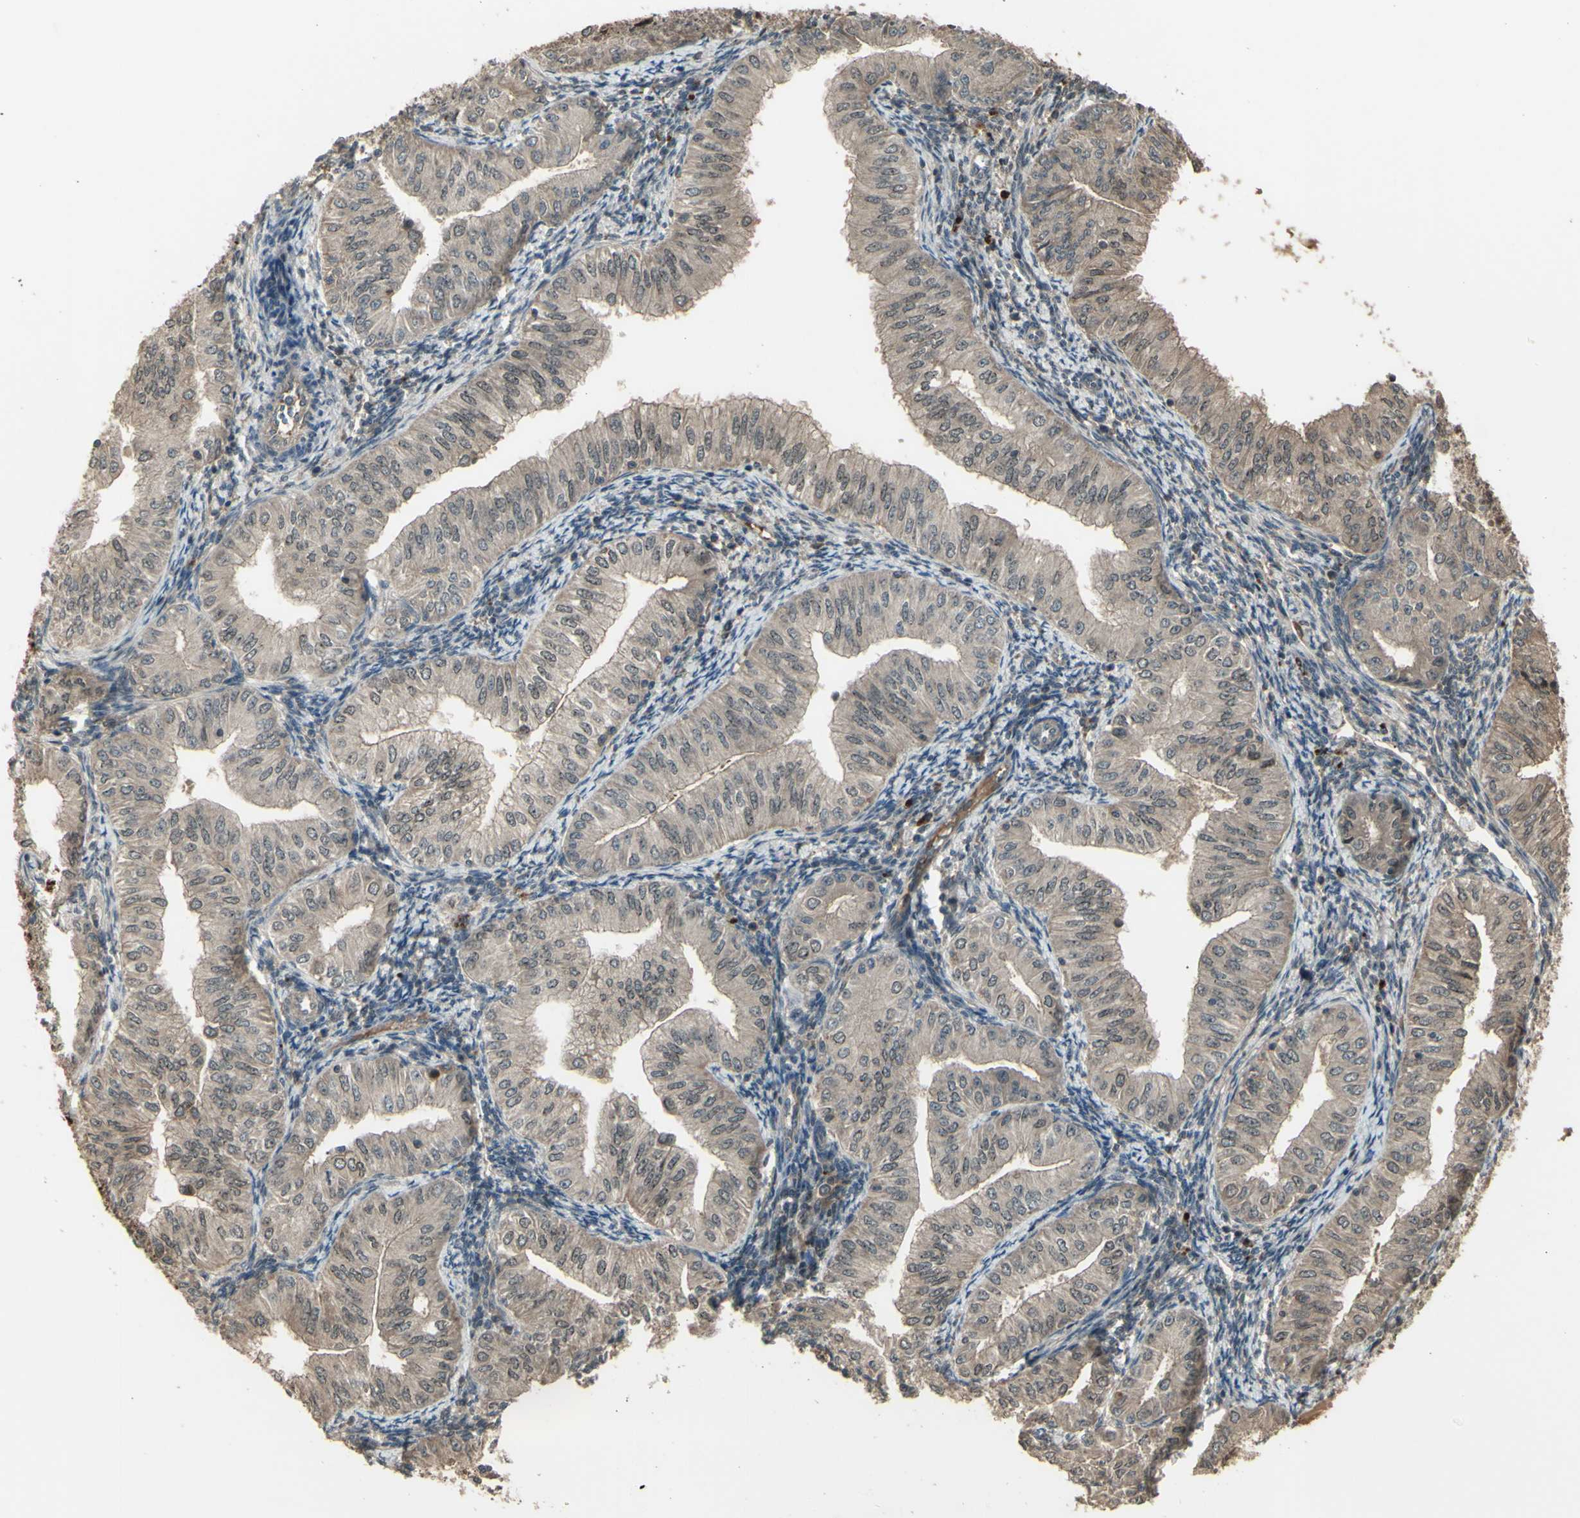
{"staining": {"intensity": "weak", "quantity": ">75%", "location": "cytoplasmic/membranous"}, "tissue": "endometrial cancer", "cell_type": "Tumor cells", "image_type": "cancer", "snomed": [{"axis": "morphology", "description": "Normal tissue, NOS"}, {"axis": "morphology", "description": "Adenocarcinoma, NOS"}, {"axis": "topography", "description": "Endometrium"}], "caption": "There is low levels of weak cytoplasmic/membranous positivity in tumor cells of endometrial cancer, as demonstrated by immunohistochemical staining (brown color).", "gene": "GNAS", "patient": {"sex": "female", "age": 53}}